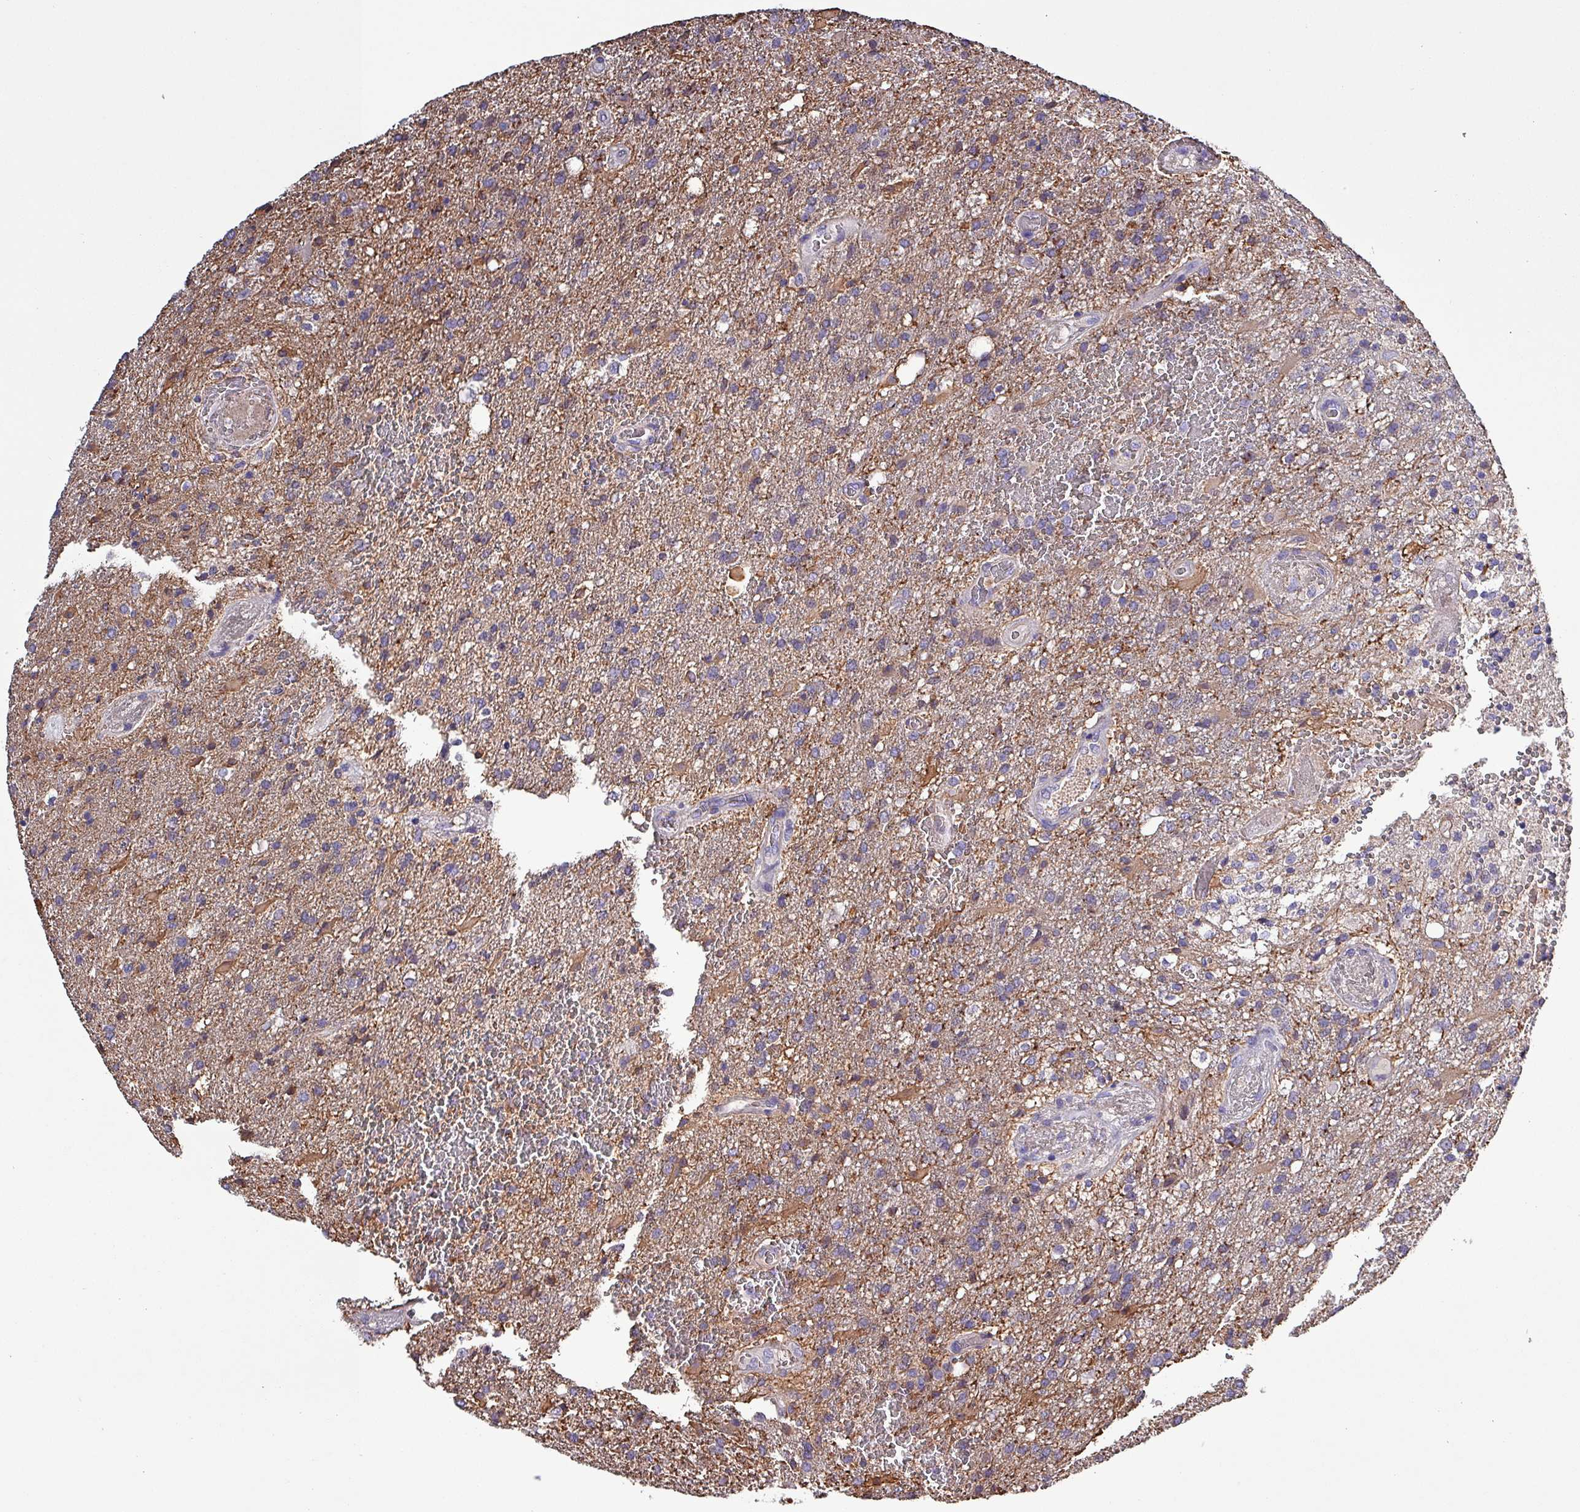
{"staining": {"intensity": "weak", "quantity": "<25%", "location": "cytoplasmic/membranous"}, "tissue": "glioma", "cell_type": "Tumor cells", "image_type": "cancer", "snomed": [{"axis": "morphology", "description": "Glioma, malignant, High grade"}, {"axis": "topography", "description": "Brain"}], "caption": "Human malignant high-grade glioma stained for a protein using IHC shows no positivity in tumor cells.", "gene": "HTRA4", "patient": {"sex": "female", "age": 74}}